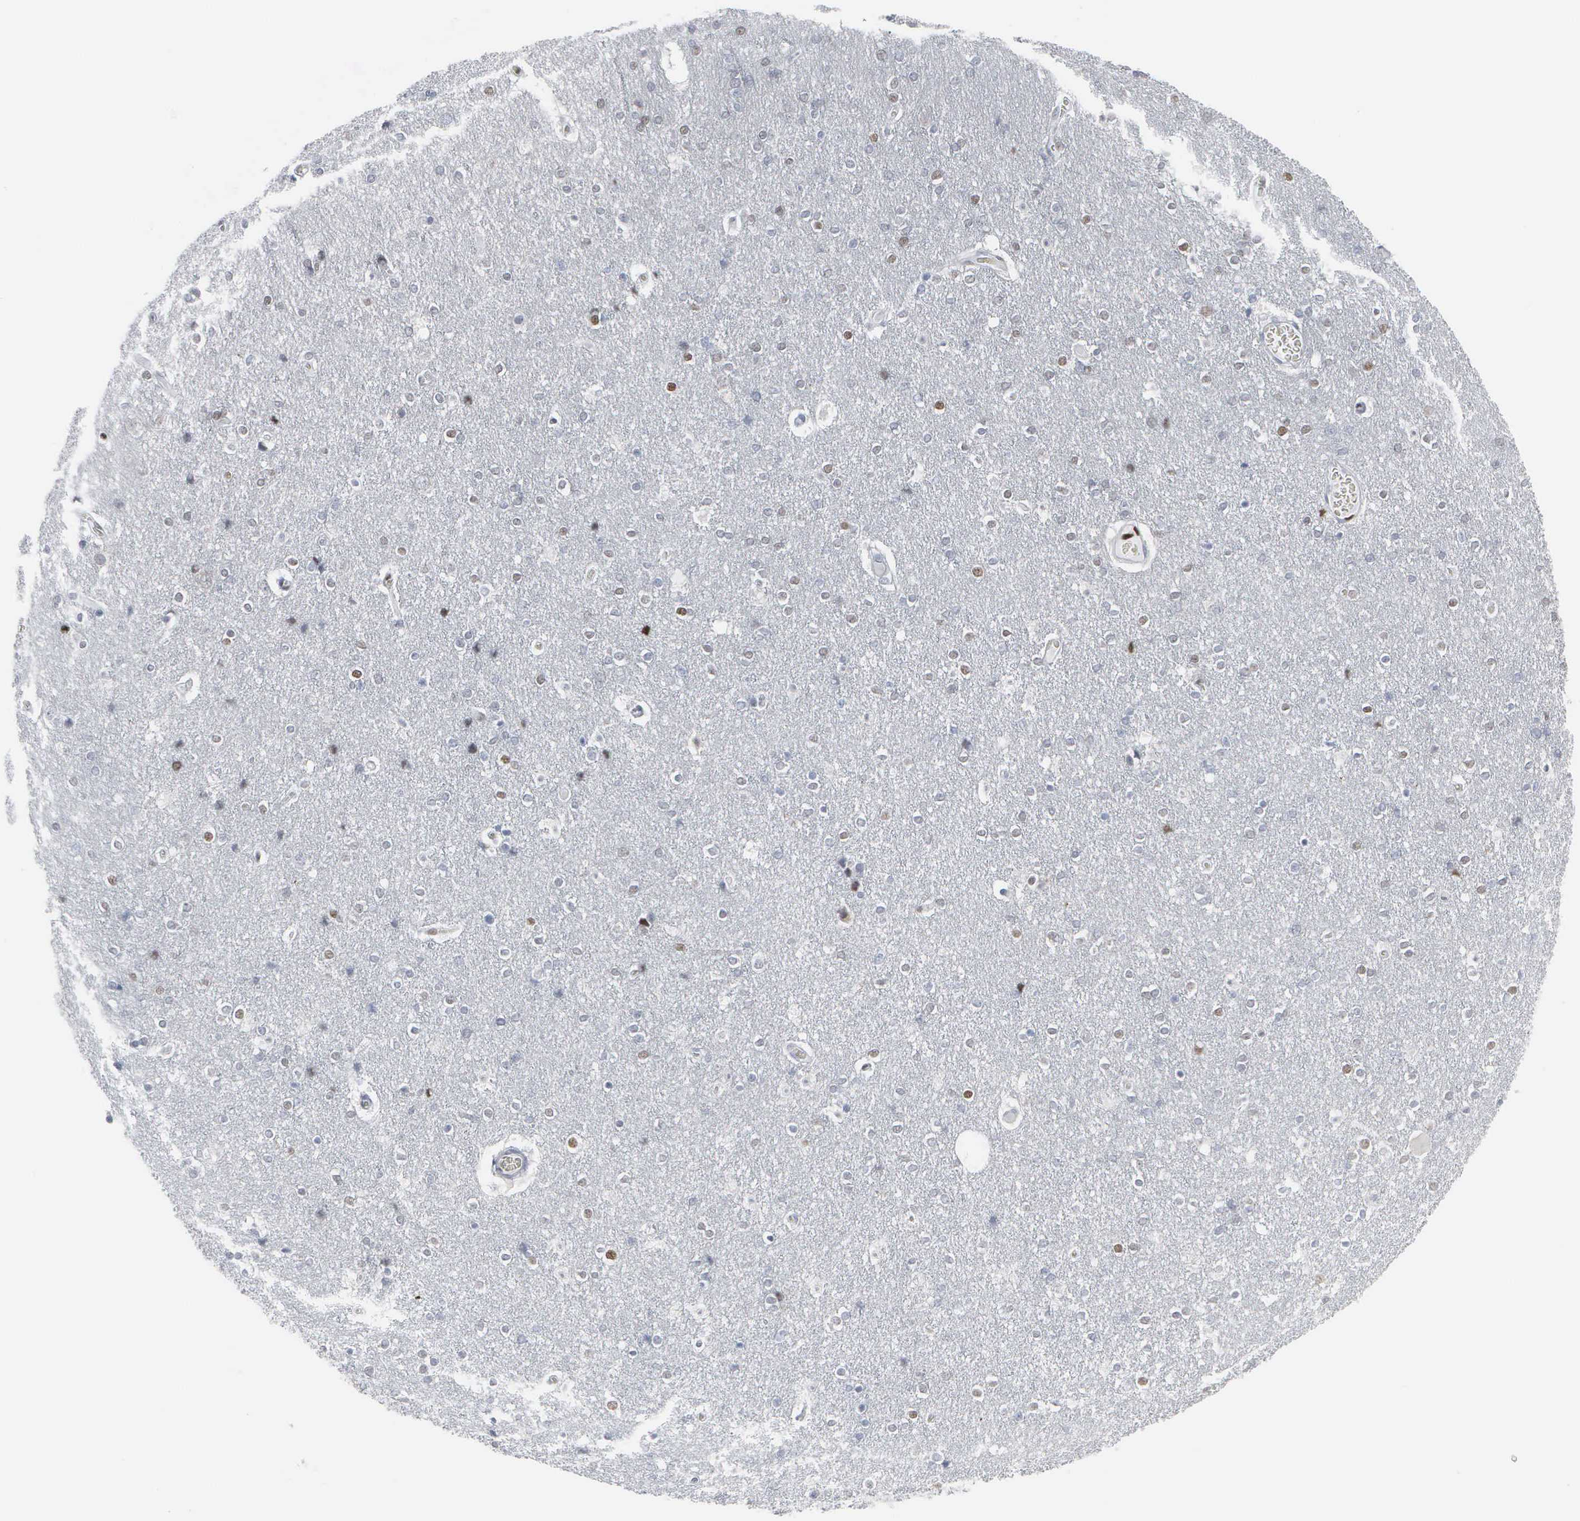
{"staining": {"intensity": "negative", "quantity": "none", "location": "none"}, "tissue": "cerebral cortex", "cell_type": "Endothelial cells", "image_type": "normal", "snomed": [{"axis": "morphology", "description": "Normal tissue, NOS"}, {"axis": "topography", "description": "Cerebral cortex"}], "caption": "High power microscopy photomicrograph of an immunohistochemistry micrograph of normal cerebral cortex, revealing no significant staining in endothelial cells. Nuclei are stained in blue.", "gene": "CCND3", "patient": {"sex": "female", "age": 54}}